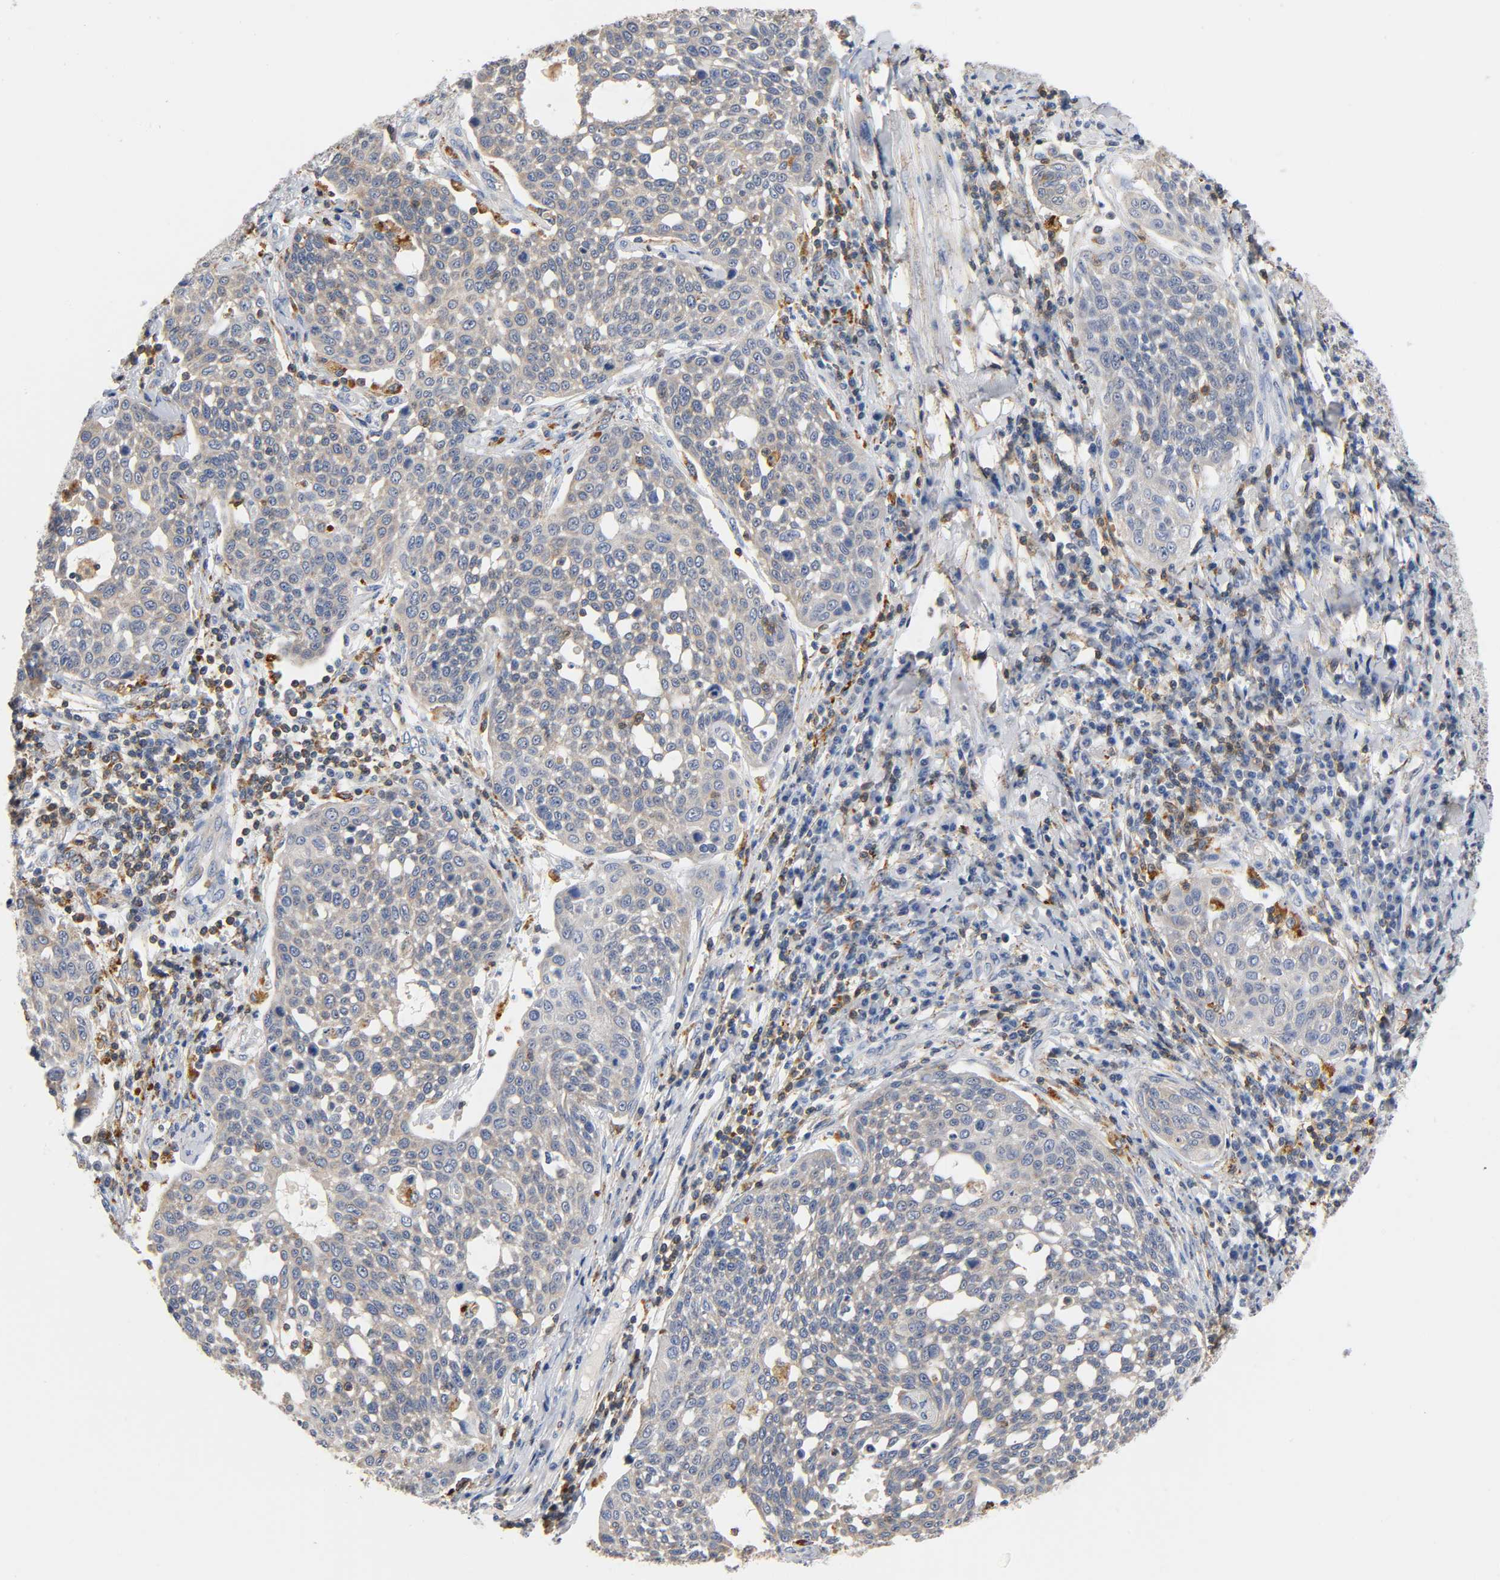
{"staining": {"intensity": "weak", "quantity": ">75%", "location": "cytoplasmic/membranous"}, "tissue": "cervical cancer", "cell_type": "Tumor cells", "image_type": "cancer", "snomed": [{"axis": "morphology", "description": "Squamous cell carcinoma, NOS"}, {"axis": "topography", "description": "Cervix"}], "caption": "An immunohistochemistry (IHC) micrograph of neoplastic tissue is shown. Protein staining in brown shows weak cytoplasmic/membranous positivity in cervical cancer within tumor cells.", "gene": "UCKL1", "patient": {"sex": "female", "age": 34}}